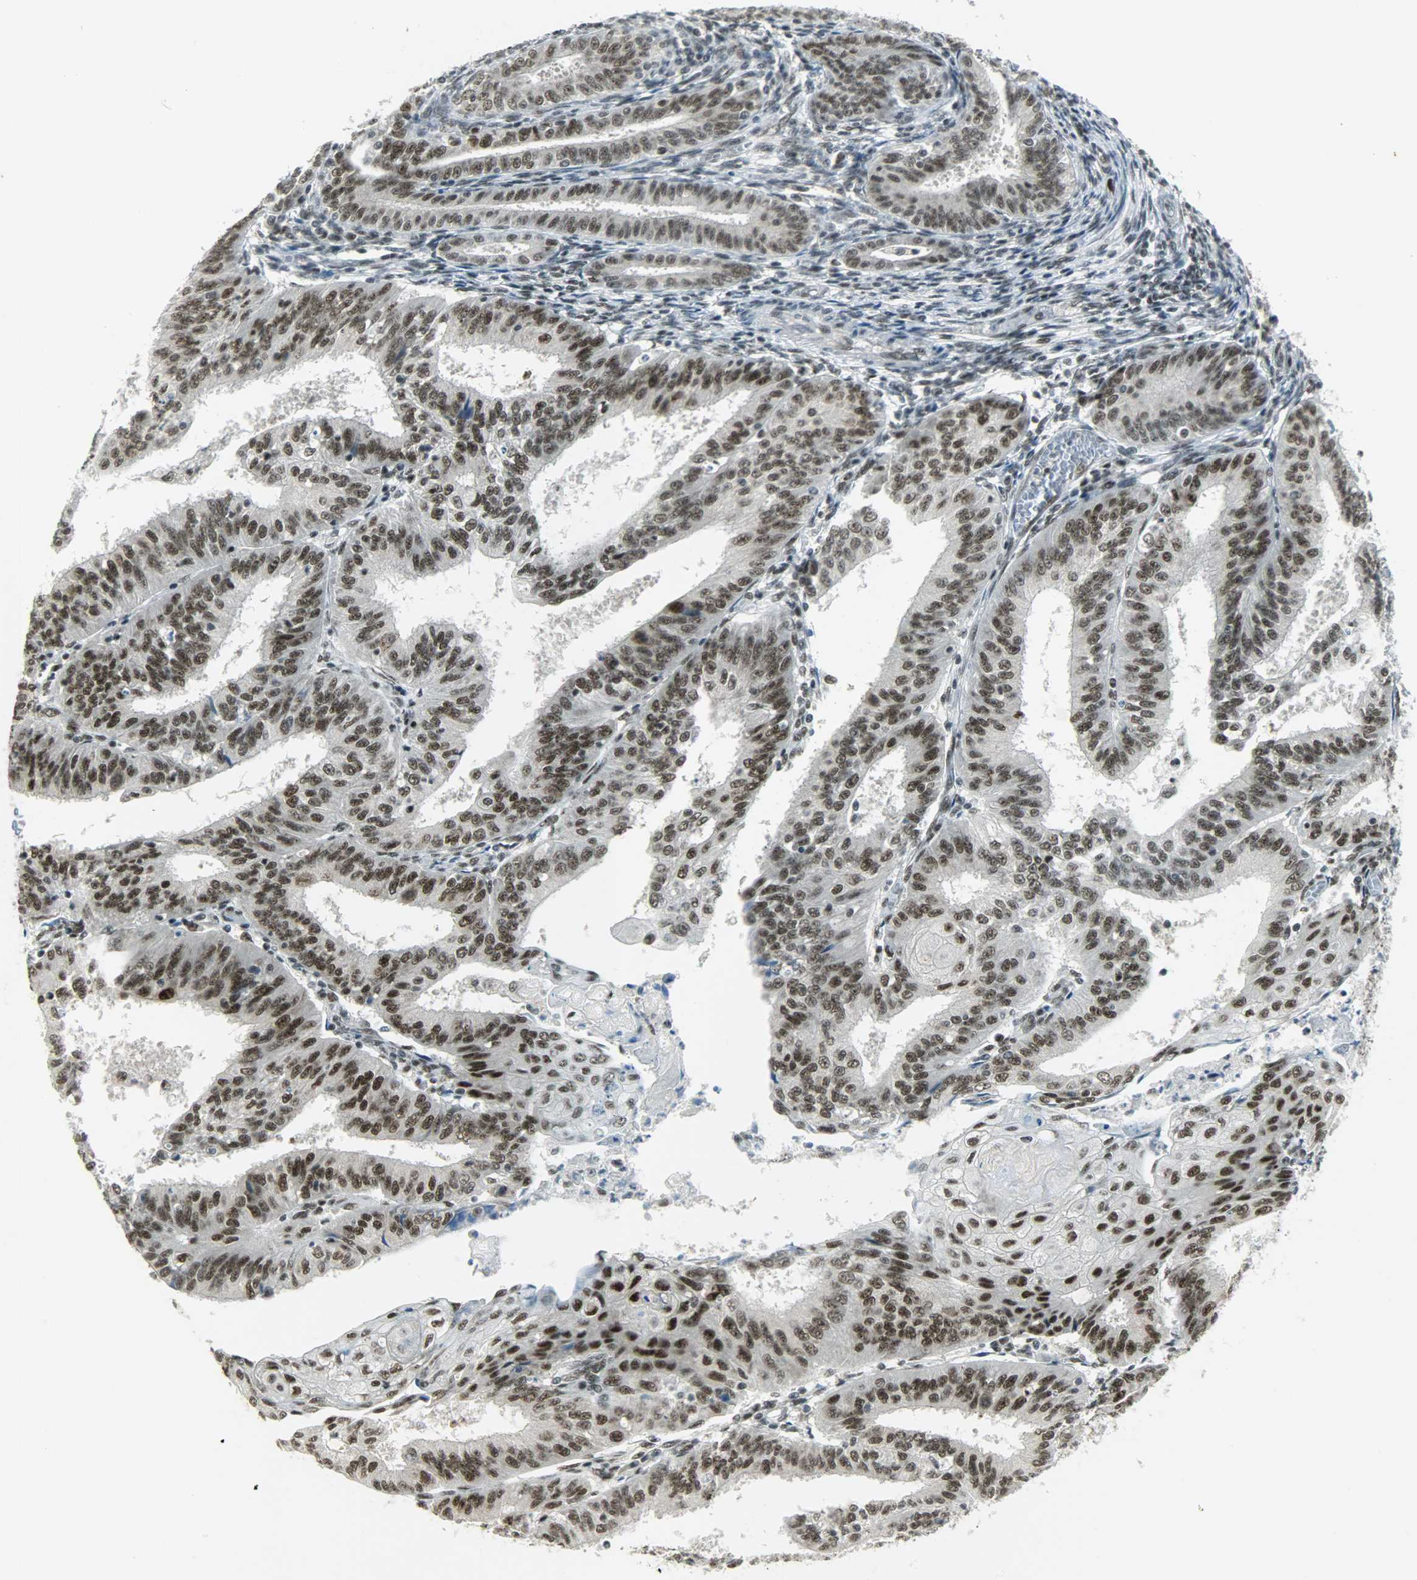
{"staining": {"intensity": "strong", "quantity": ">75%", "location": "nuclear"}, "tissue": "endometrial cancer", "cell_type": "Tumor cells", "image_type": "cancer", "snomed": [{"axis": "morphology", "description": "Adenocarcinoma, NOS"}, {"axis": "topography", "description": "Endometrium"}], "caption": "The immunohistochemical stain highlights strong nuclear positivity in tumor cells of endometrial adenocarcinoma tissue.", "gene": "SUGP1", "patient": {"sex": "female", "age": 42}}